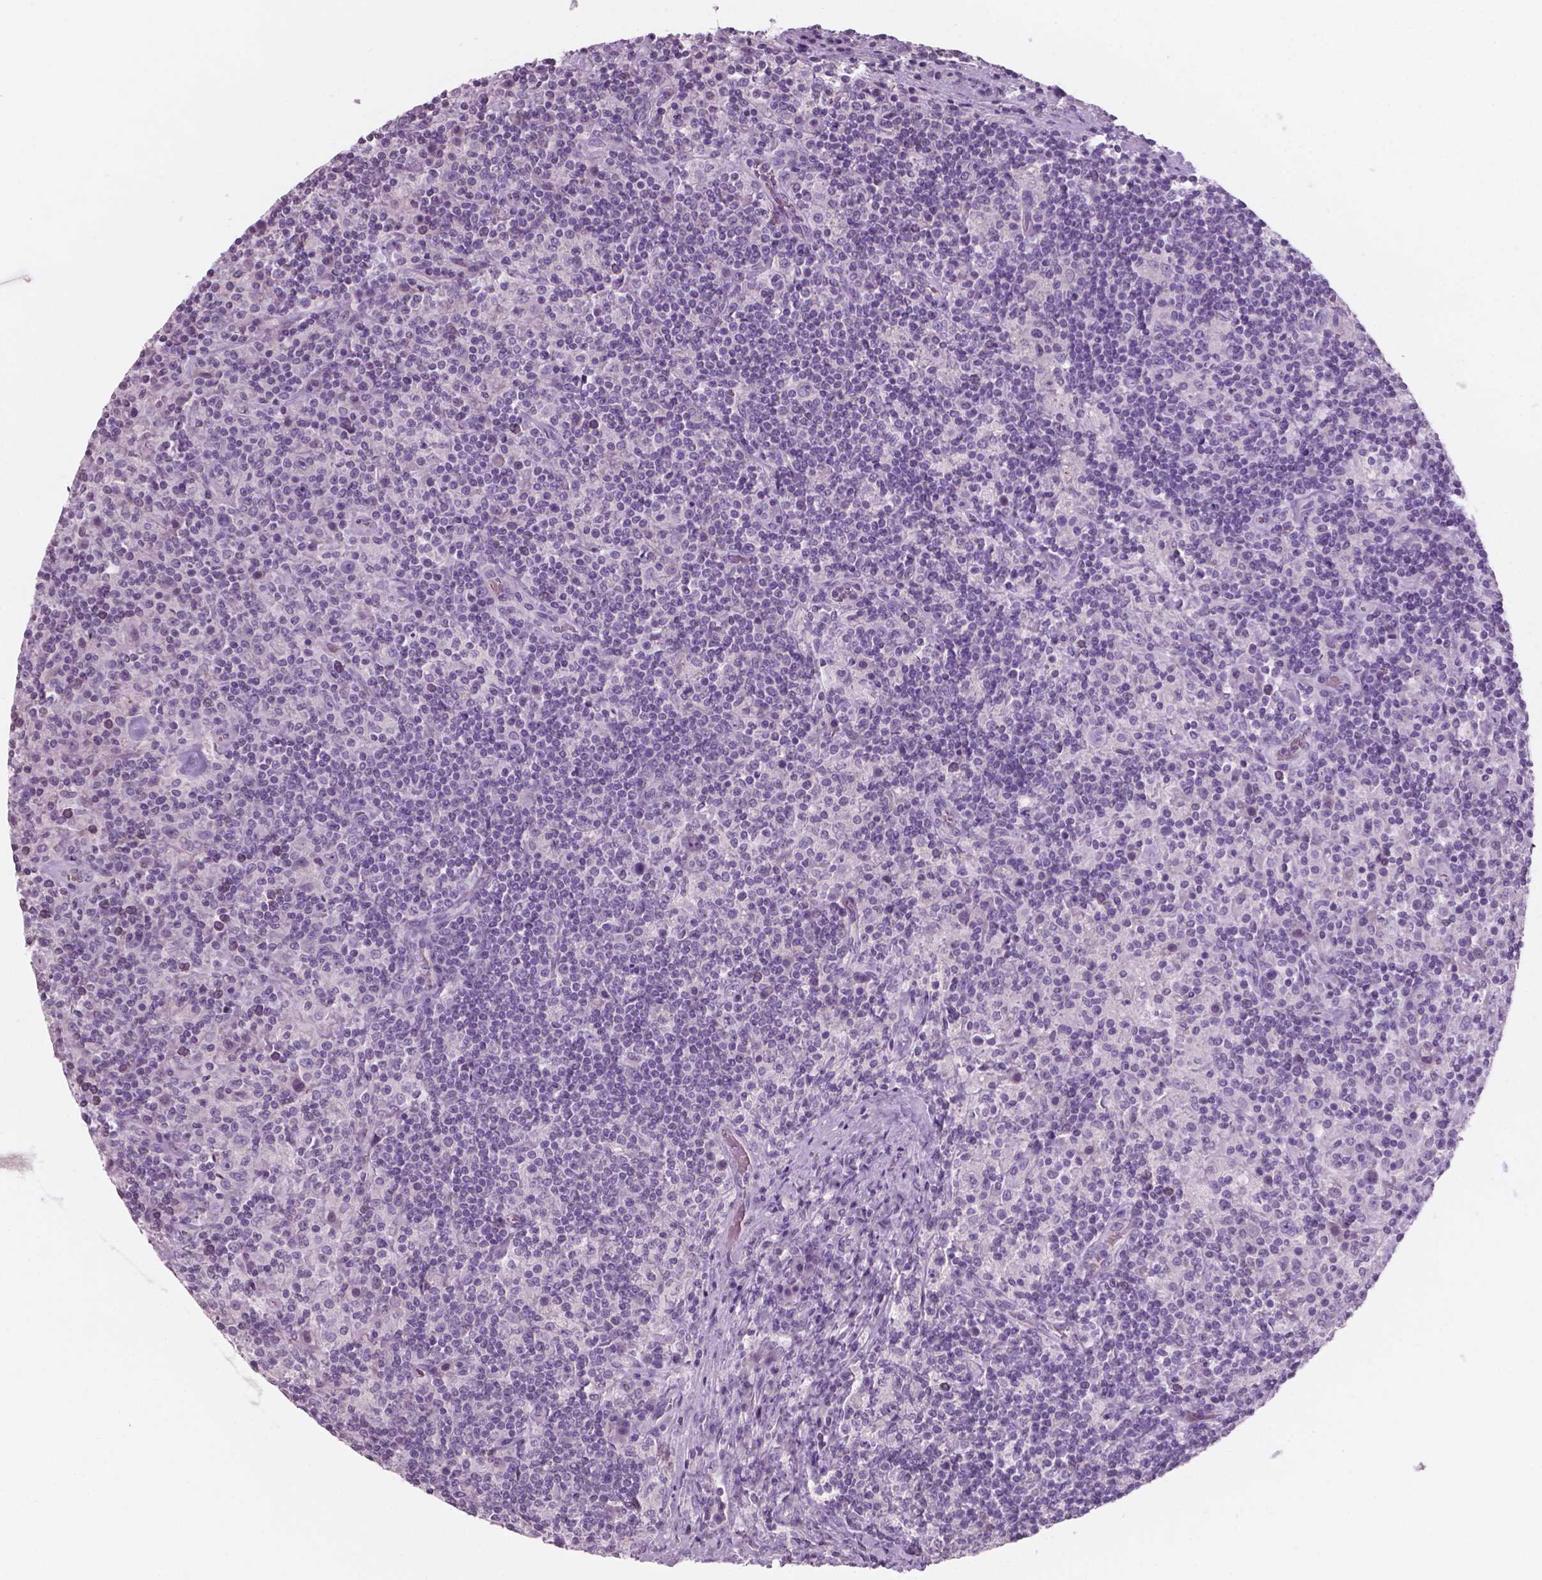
{"staining": {"intensity": "negative", "quantity": "none", "location": "none"}, "tissue": "lymphoma", "cell_type": "Tumor cells", "image_type": "cancer", "snomed": [{"axis": "morphology", "description": "Hodgkin's disease, NOS"}, {"axis": "topography", "description": "Lymph node"}], "caption": "The image exhibits no staining of tumor cells in lymphoma.", "gene": "AWAT1", "patient": {"sex": "male", "age": 70}}